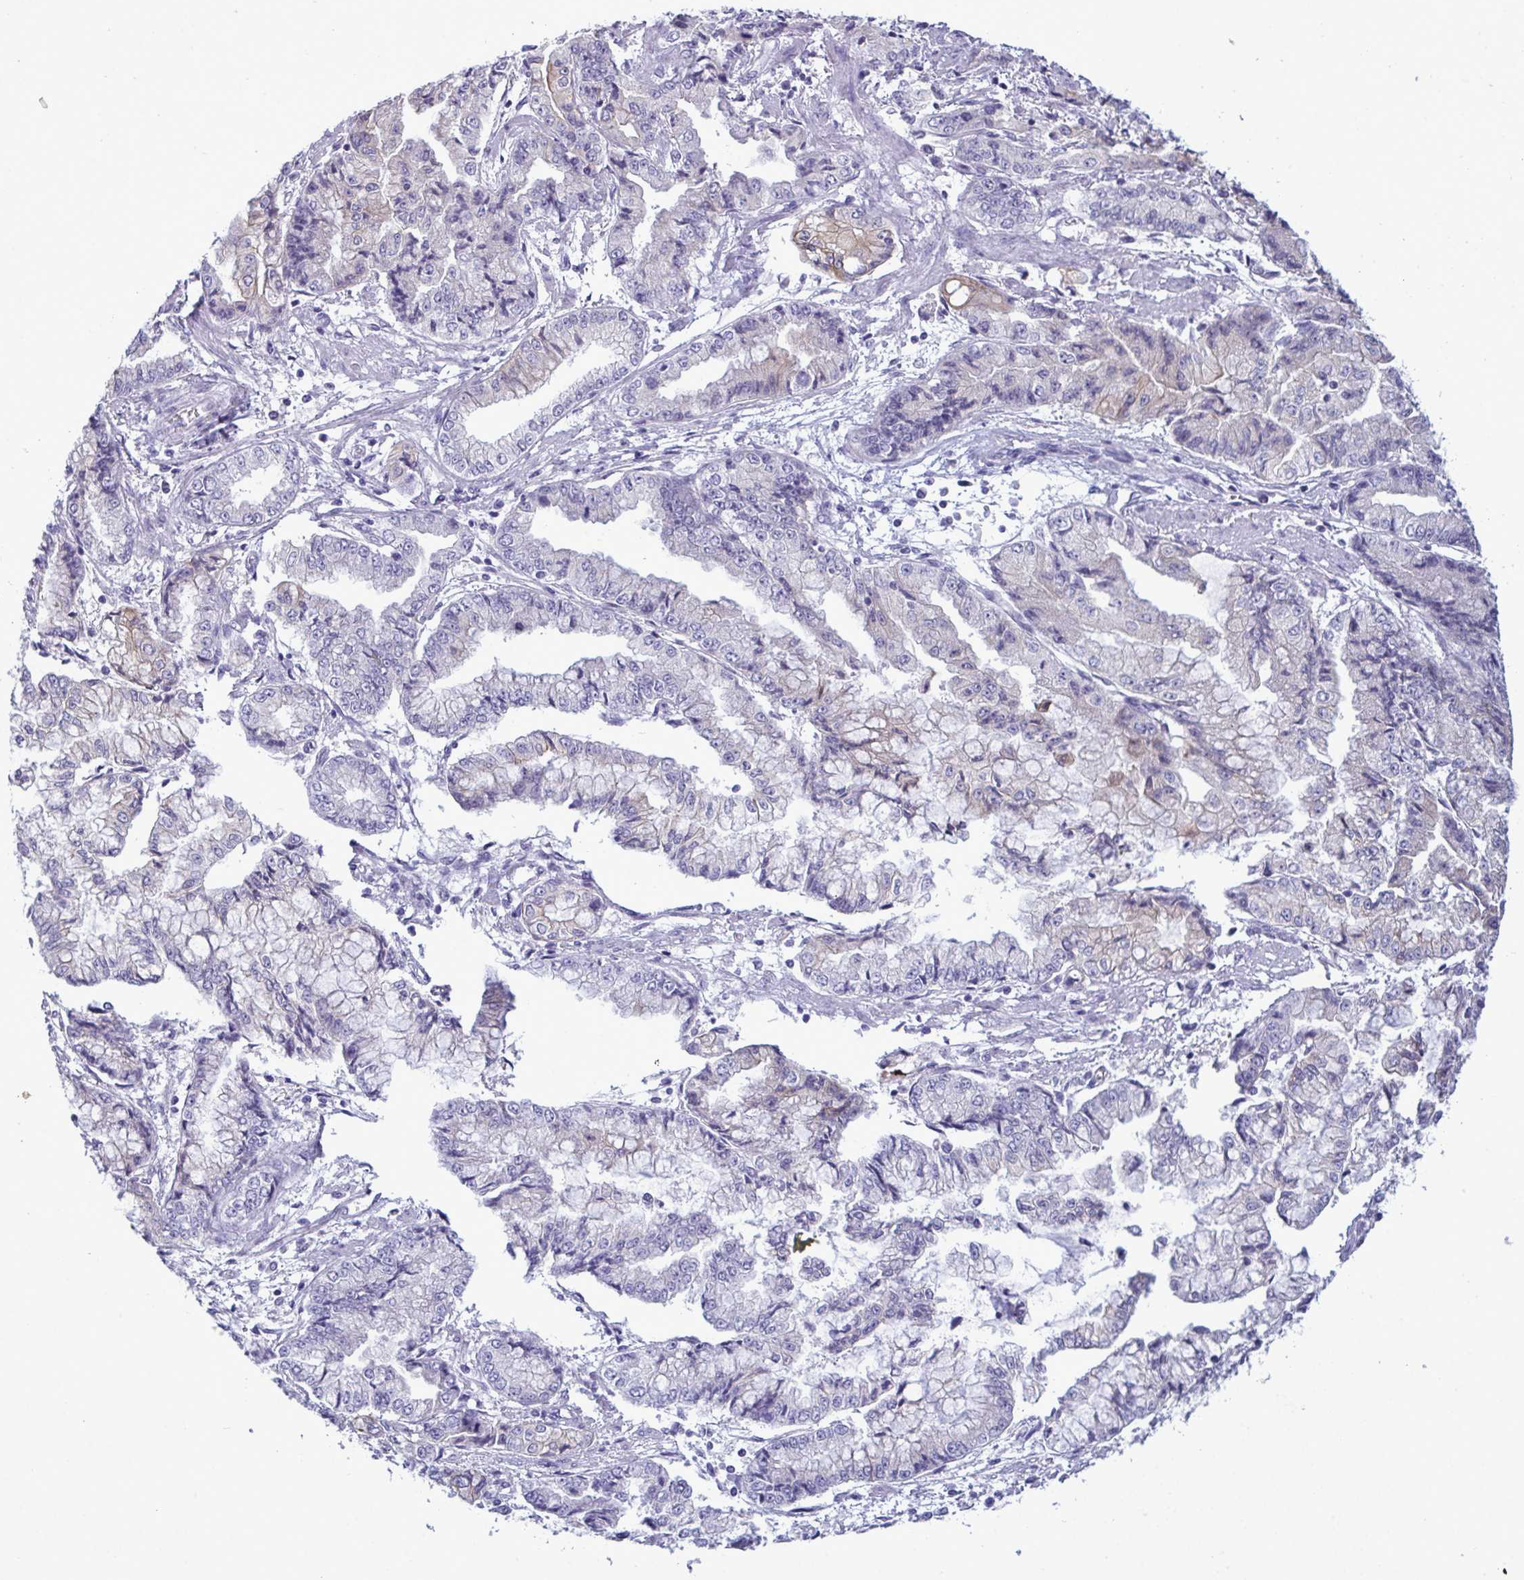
{"staining": {"intensity": "negative", "quantity": "none", "location": "none"}, "tissue": "stomach cancer", "cell_type": "Tumor cells", "image_type": "cancer", "snomed": [{"axis": "morphology", "description": "Adenocarcinoma, NOS"}, {"axis": "topography", "description": "Stomach, upper"}], "caption": "A high-resolution micrograph shows immunohistochemistry staining of adenocarcinoma (stomach), which exhibits no significant positivity in tumor cells.", "gene": "TENT5D", "patient": {"sex": "female", "age": 74}}